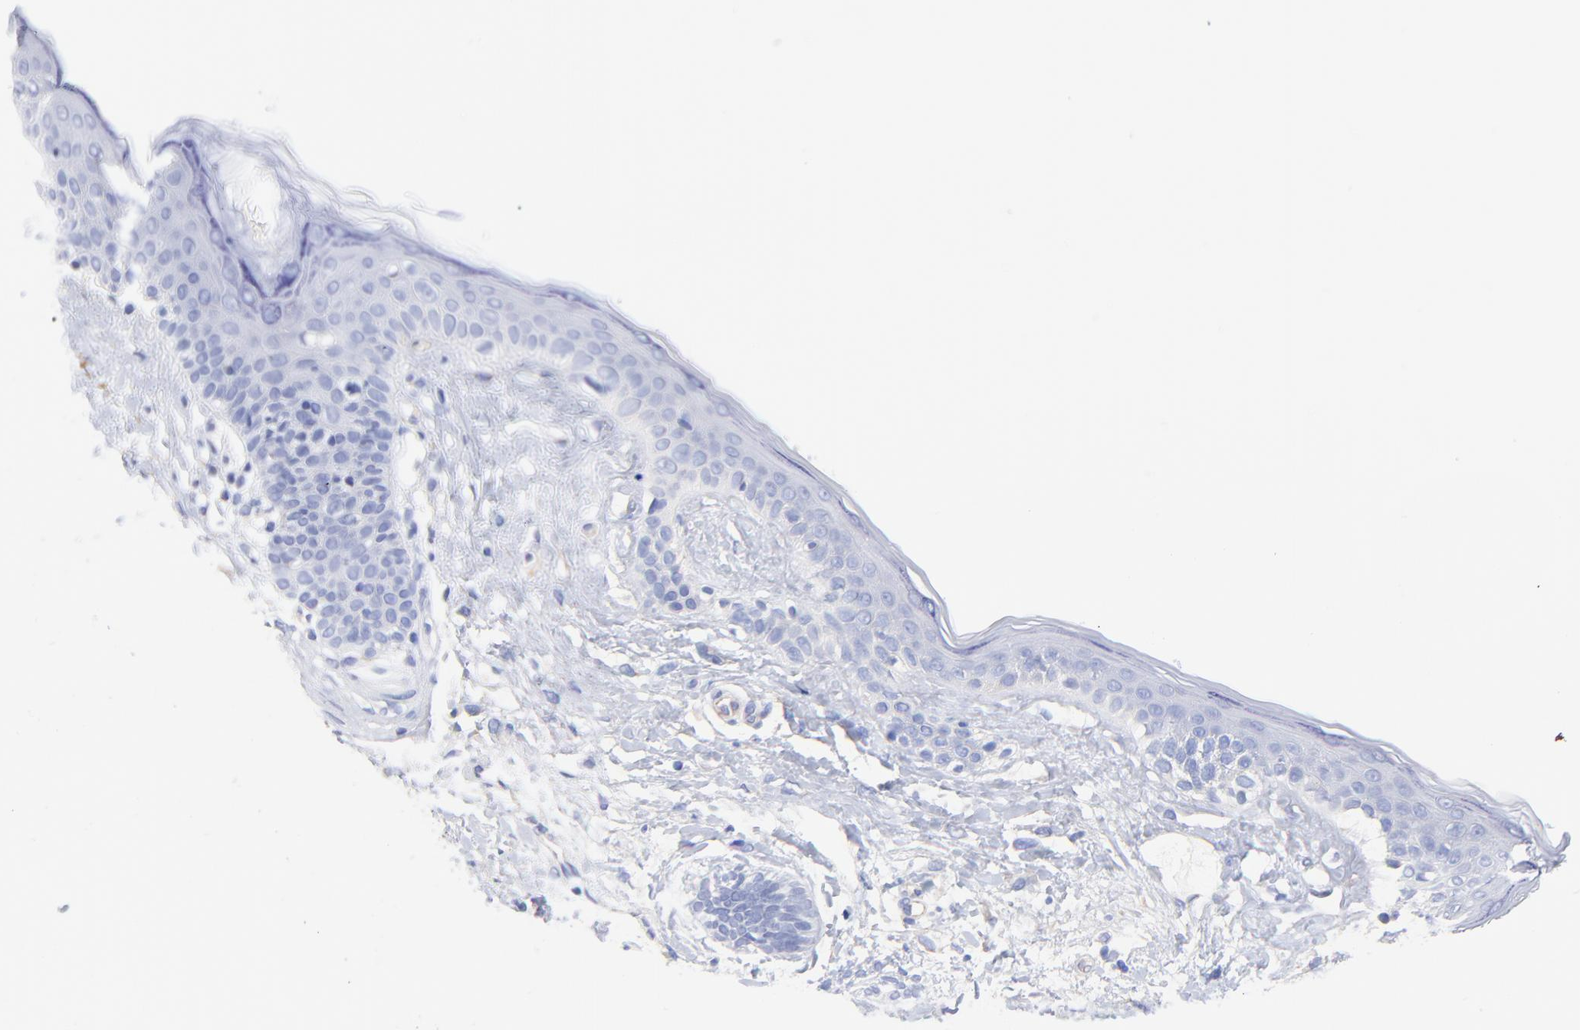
{"staining": {"intensity": "negative", "quantity": "none", "location": "none"}, "tissue": "skin cancer", "cell_type": "Tumor cells", "image_type": "cancer", "snomed": [{"axis": "morphology", "description": "Normal tissue, NOS"}, {"axis": "morphology", "description": "Basal cell carcinoma"}, {"axis": "topography", "description": "Skin"}], "caption": "Skin basal cell carcinoma was stained to show a protein in brown. There is no significant positivity in tumor cells.", "gene": "SLC44A2", "patient": {"sex": "male", "age": 63}}